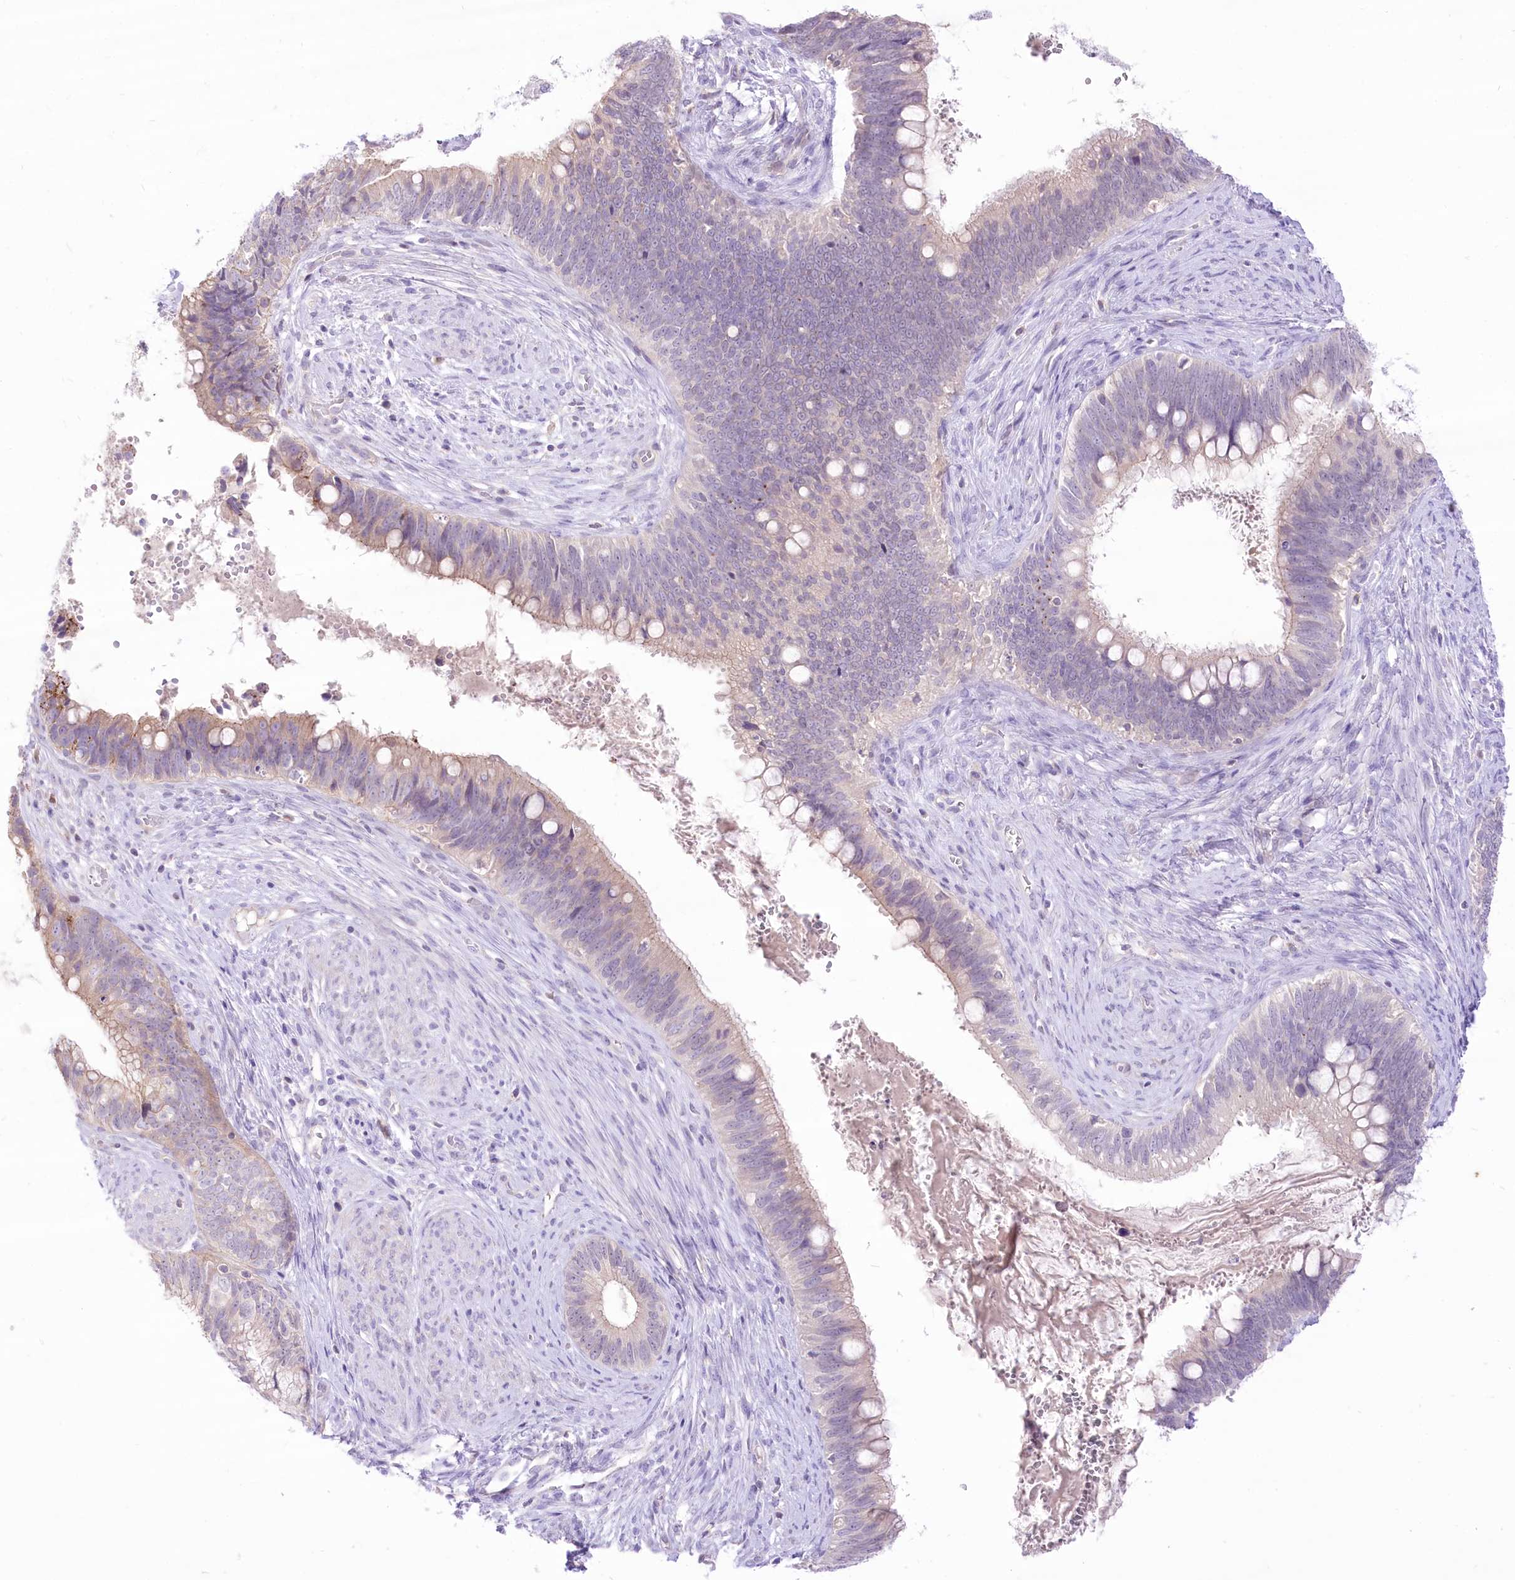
{"staining": {"intensity": "weak", "quantity": "<25%", "location": "cytoplasmic/membranous"}, "tissue": "cervical cancer", "cell_type": "Tumor cells", "image_type": "cancer", "snomed": [{"axis": "morphology", "description": "Adenocarcinoma, NOS"}, {"axis": "topography", "description": "Cervix"}], "caption": "Tumor cells are negative for brown protein staining in cervical adenocarcinoma. (DAB (3,3'-diaminobenzidine) immunohistochemistry visualized using brightfield microscopy, high magnification).", "gene": "HELT", "patient": {"sex": "female", "age": 42}}